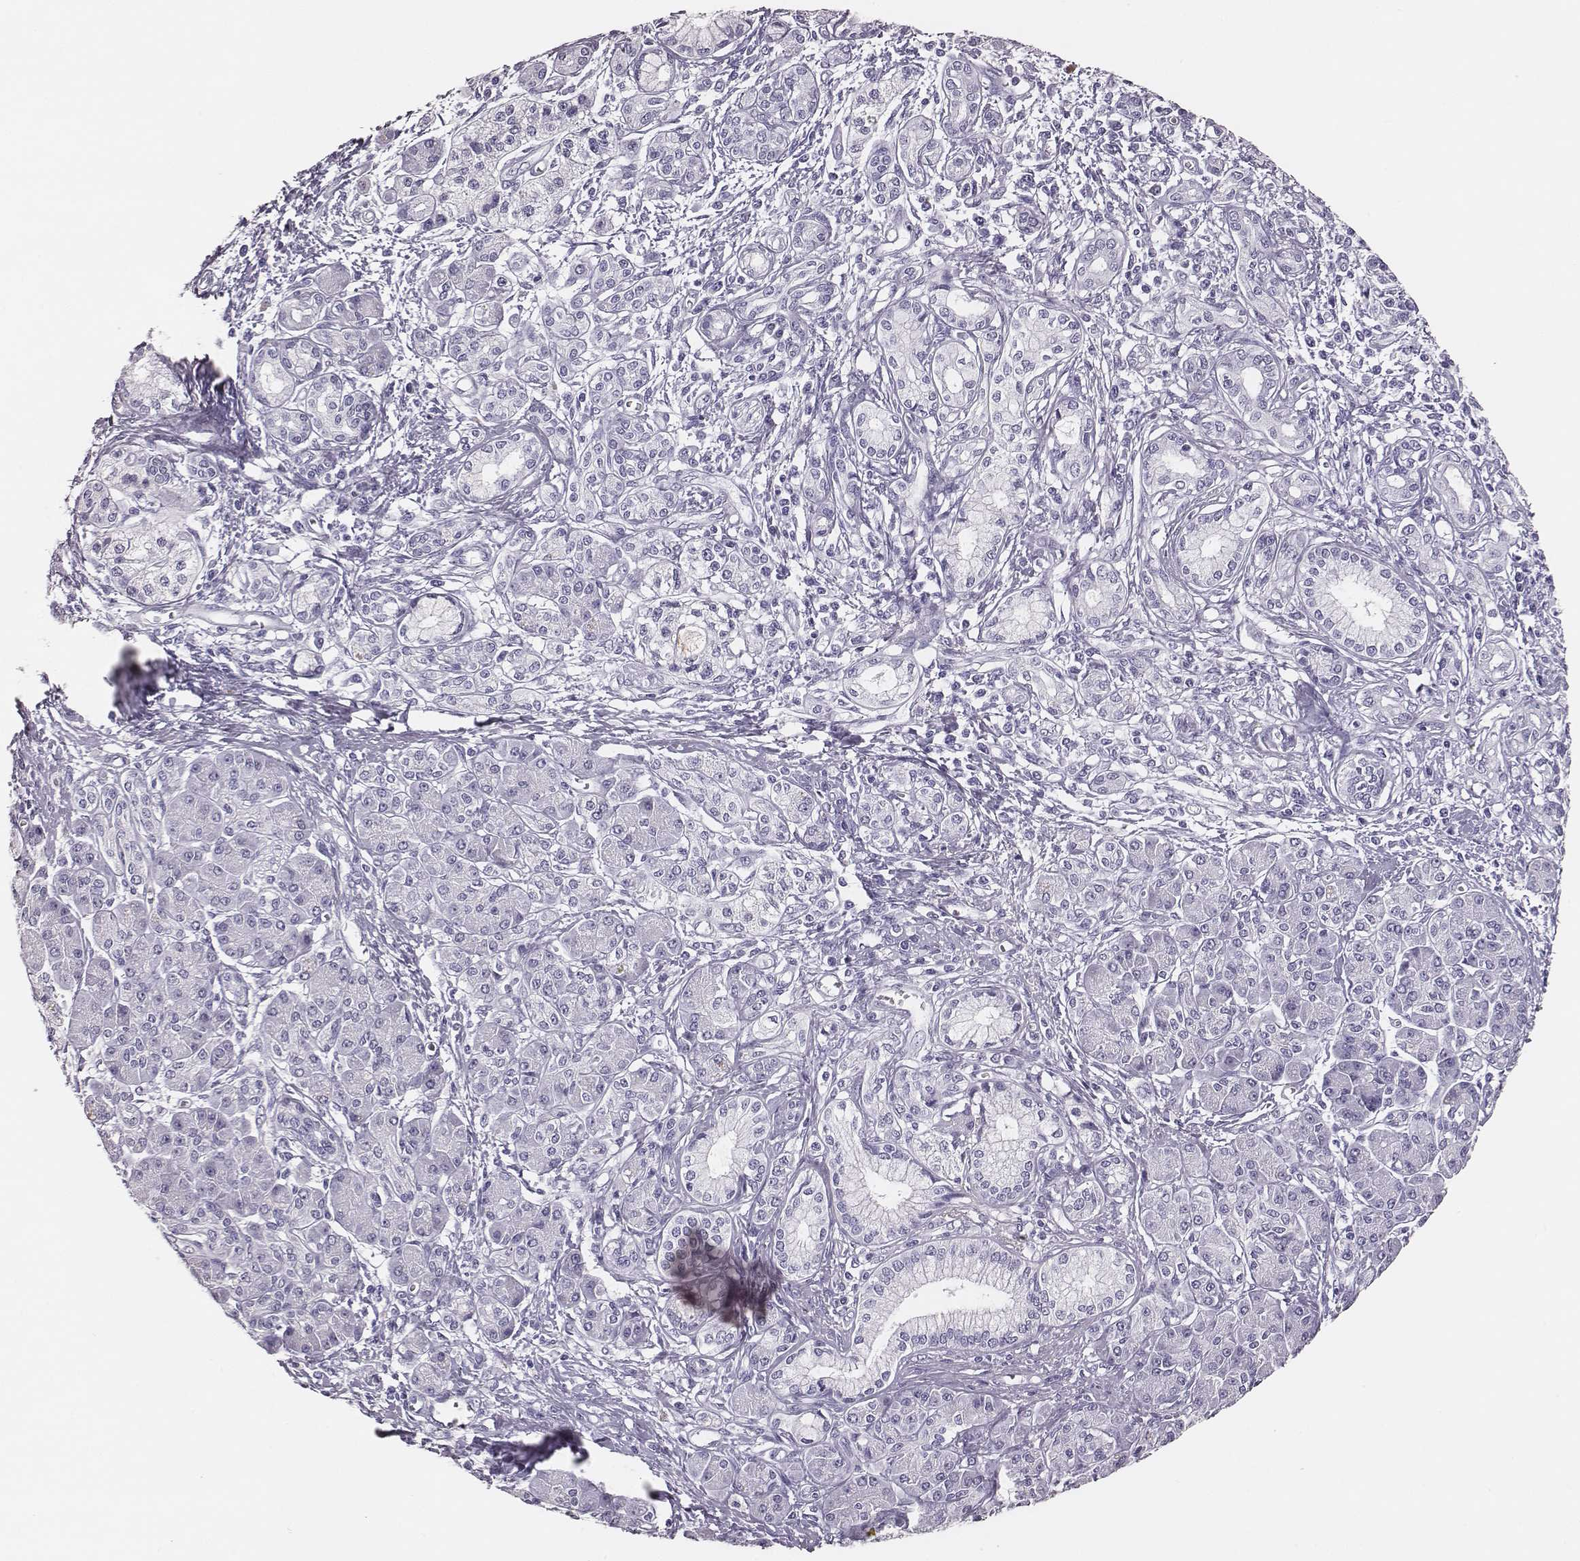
{"staining": {"intensity": "negative", "quantity": "none", "location": "none"}, "tissue": "pancreatic cancer", "cell_type": "Tumor cells", "image_type": "cancer", "snomed": [{"axis": "morphology", "description": "Adenocarcinoma, NOS"}, {"axis": "topography", "description": "Pancreas"}], "caption": "Pancreatic cancer was stained to show a protein in brown. There is no significant staining in tumor cells.", "gene": "H1-6", "patient": {"sex": "male", "age": 70}}